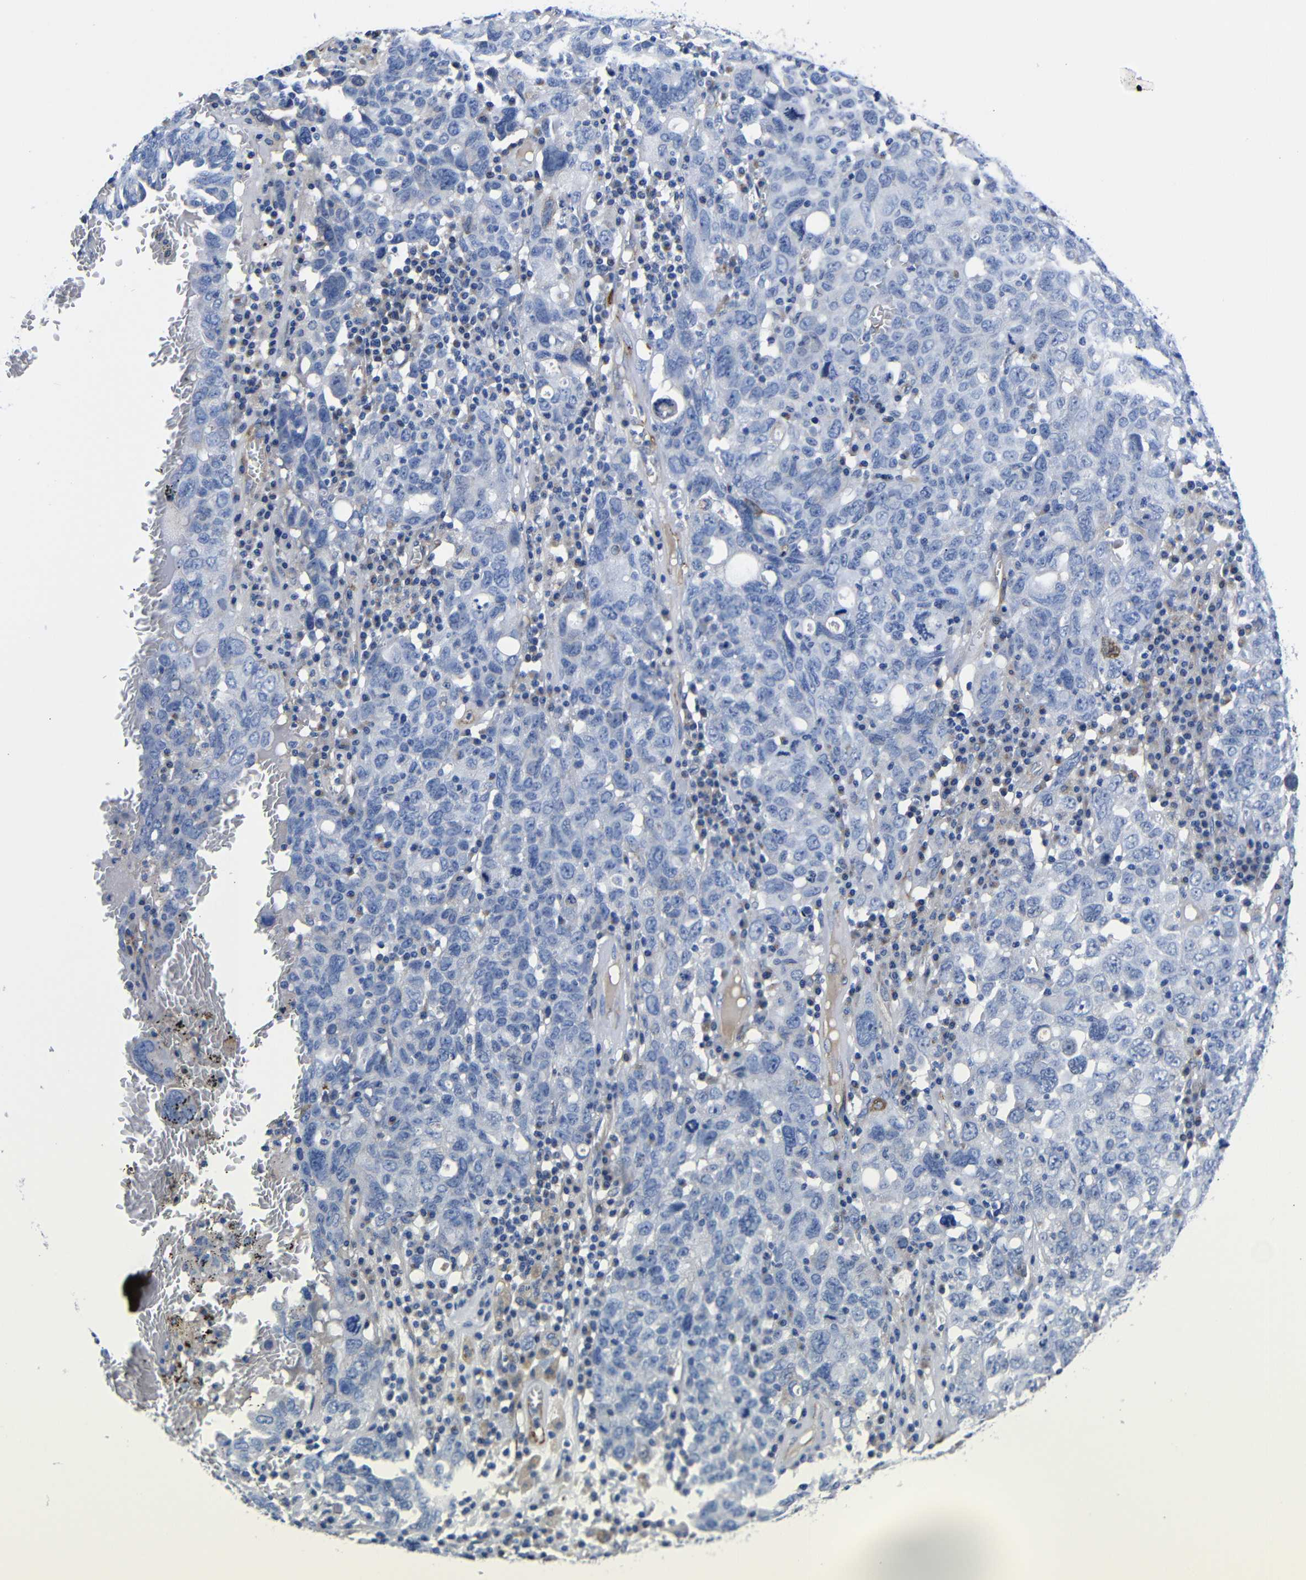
{"staining": {"intensity": "negative", "quantity": "none", "location": "none"}, "tissue": "ovarian cancer", "cell_type": "Tumor cells", "image_type": "cancer", "snomed": [{"axis": "morphology", "description": "Carcinoma, endometroid"}, {"axis": "topography", "description": "Ovary"}], "caption": "DAB immunohistochemical staining of human endometroid carcinoma (ovarian) exhibits no significant staining in tumor cells.", "gene": "LRIG1", "patient": {"sex": "female", "age": 62}}